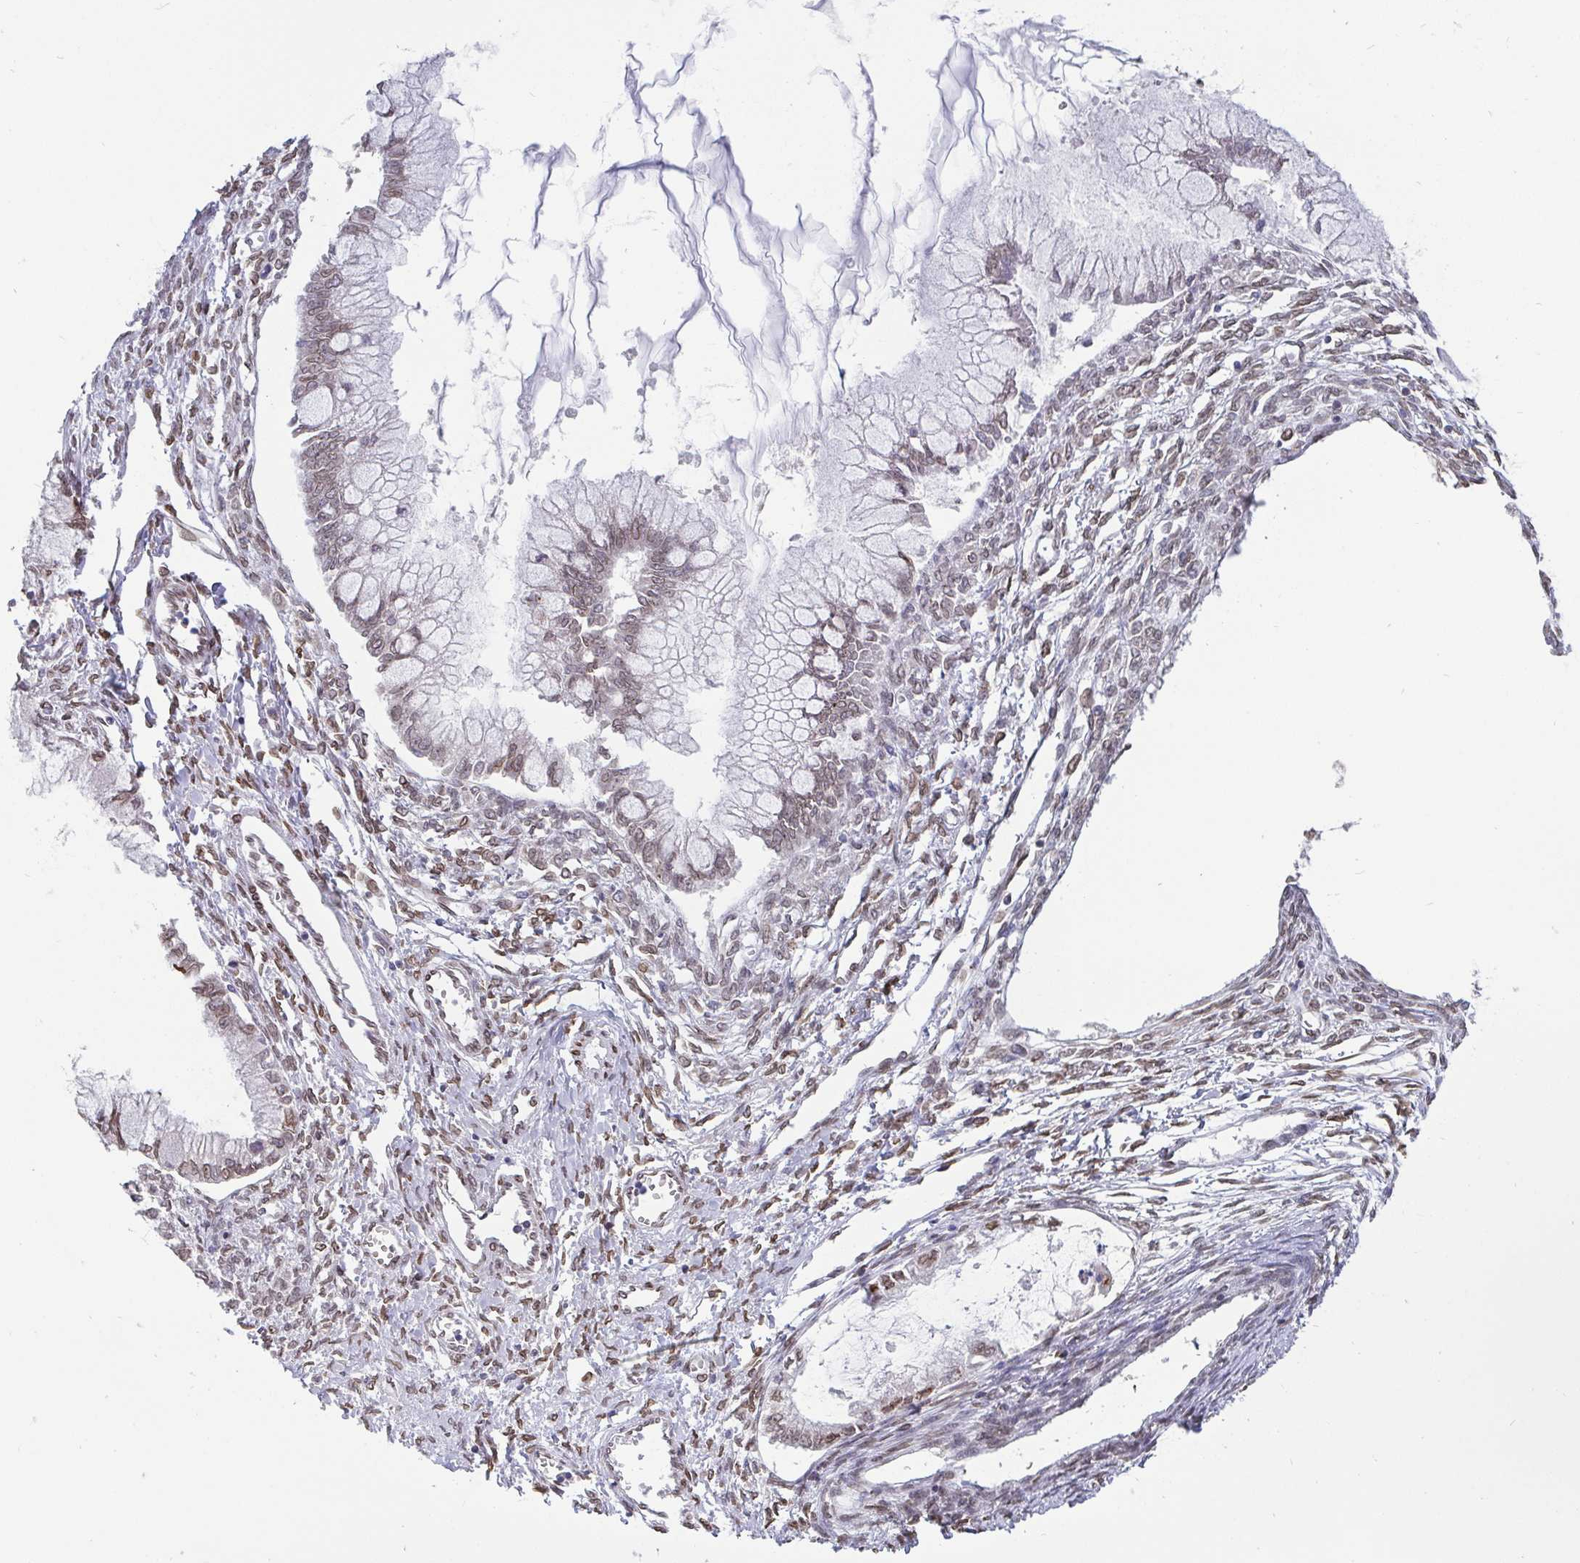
{"staining": {"intensity": "weak", "quantity": "25%-75%", "location": "cytoplasmic/membranous,nuclear"}, "tissue": "ovarian cancer", "cell_type": "Tumor cells", "image_type": "cancer", "snomed": [{"axis": "morphology", "description": "Cystadenocarcinoma, mucinous, NOS"}, {"axis": "topography", "description": "Ovary"}], "caption": "Protein analysis of ovarian mucinous cystadenocarcinoma tissue reveals weak cytoplasmic/membranous and nuclear staining in about 25%-75% of tumor cells.", "gene": "EMD", "patient": {"sex": "female", "age": 34}}